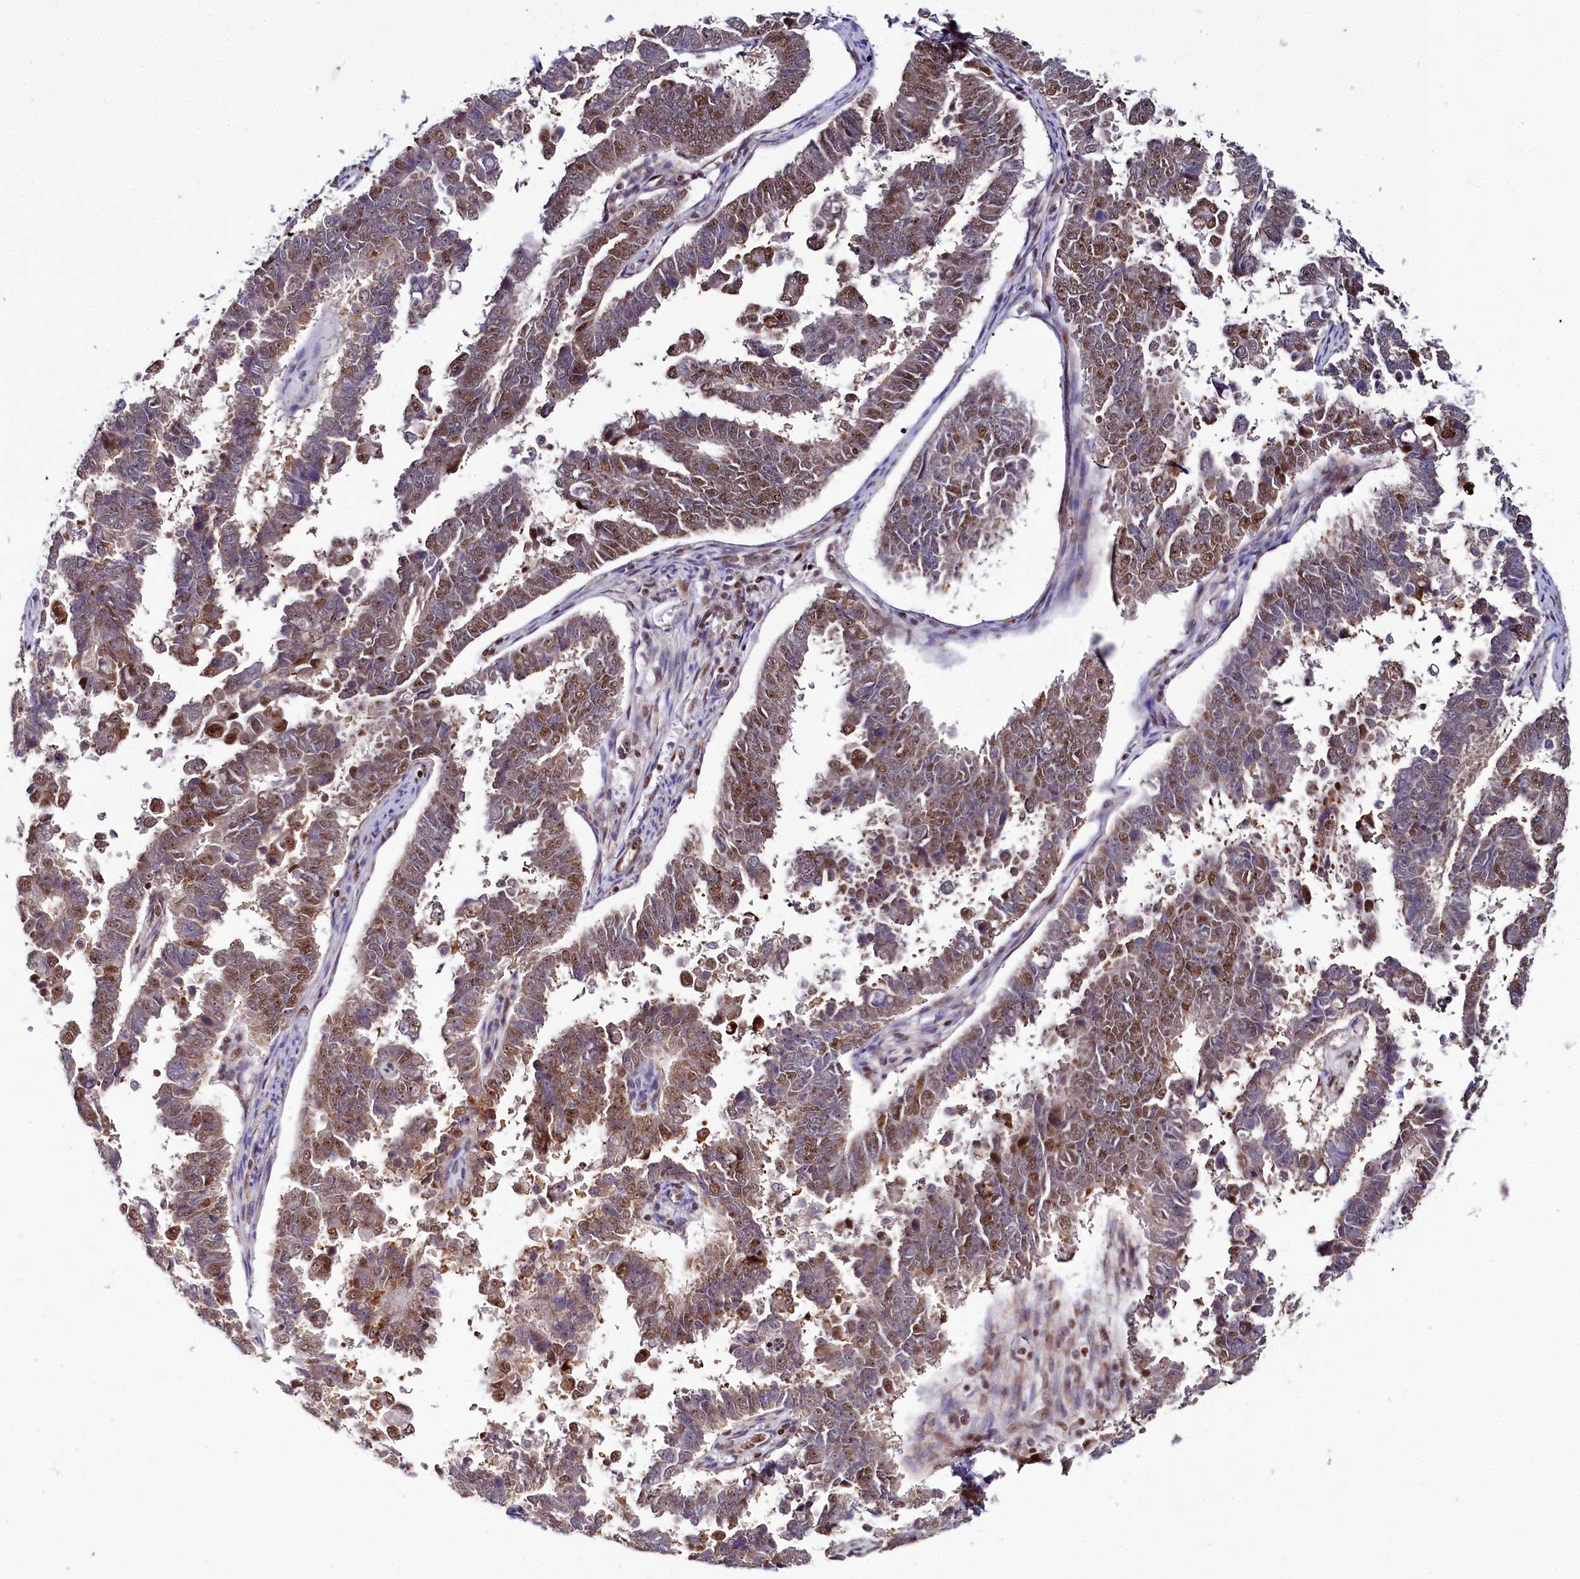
{"staining": {"intensity": "moderate", "quantity": ">75%", "location": "cytoplasmic/membranous,nuclear"}, "tissue": "endometrial cancer", "cell_type": "Tumor cells", "image_type": "cancer", "snomed": [{"axis": "morphology", "description": "Adenocarcinoma, NOS"}, {"axis": "topography", "description": "Endometrium"}], "caption": "A brown stain shows moderate cytoplasmic/membranous and nuclear expression of a protein in endometrial cancer tumor cells. Using DAB (brown) and hematoxylin (blue) stains, captured at high magnification using brightfield microscopy.", "gene": "TCOF1", "patient": {"sex": "female", "age": 75}}